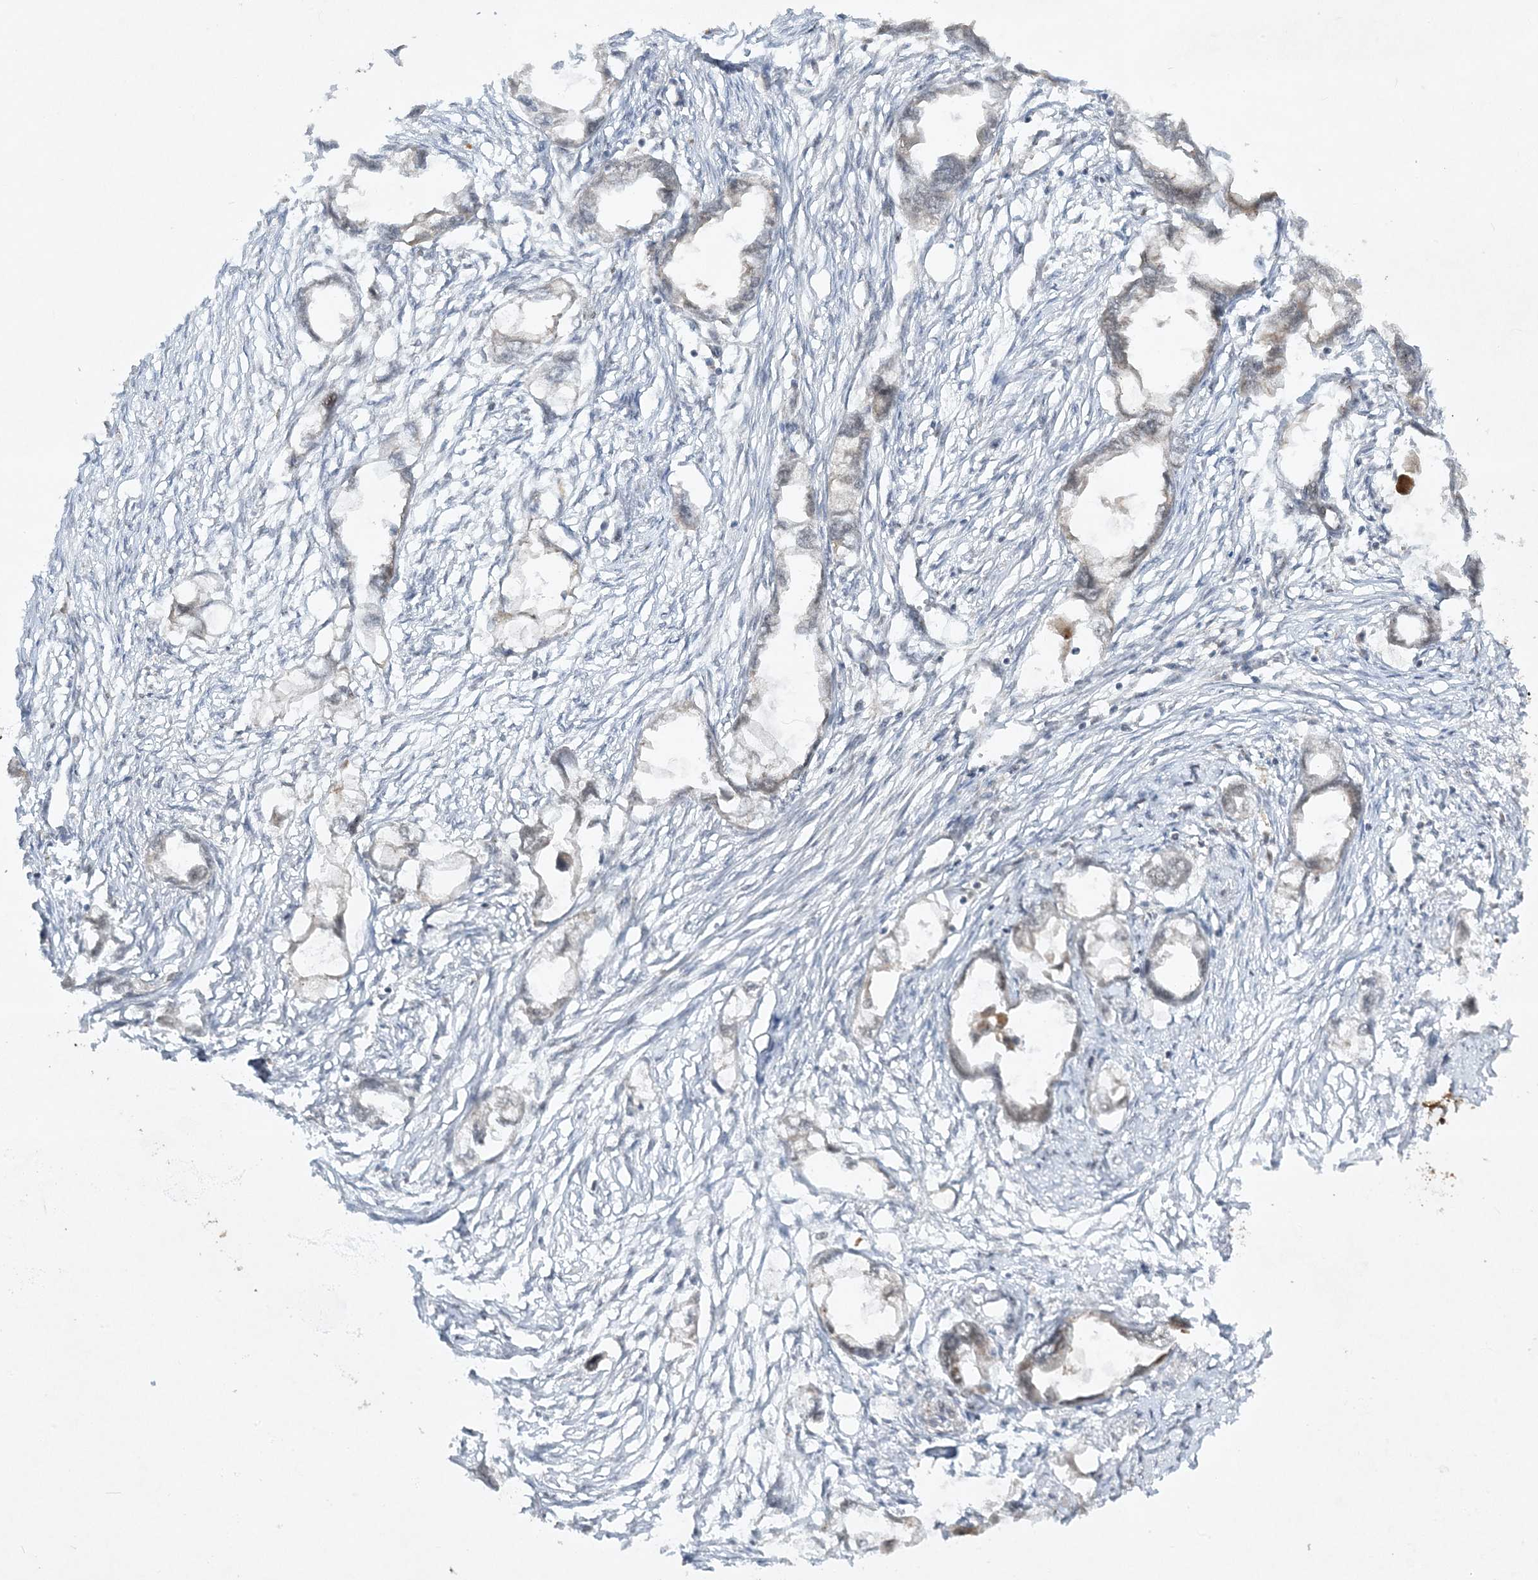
{"staining": {"intensity": "negative", "quantity": "none", "location": "none"}, "tissue": "endometrial cancer", "cell_type": "Tumor cells", "image_type": "cancer", "snomed": [{"axis": "morphology", "description": "Adenocarcinoma, NOS"}, {"axis": "morphology", "description": "Adenocarcinoma, metastatic, NOS"}, {"axis": "topography", "description": "Adipose tissue"}, {"axis": "topography", "description": "Endometrium"}], "caption": "This is a image of immunohistochemistry (IHC) staining of endometrial metastatic adenocarcinoma, which shows no expression in tumor cells.", "gene": "CERT1", "patient": {"sex": "female", "age": 67}}